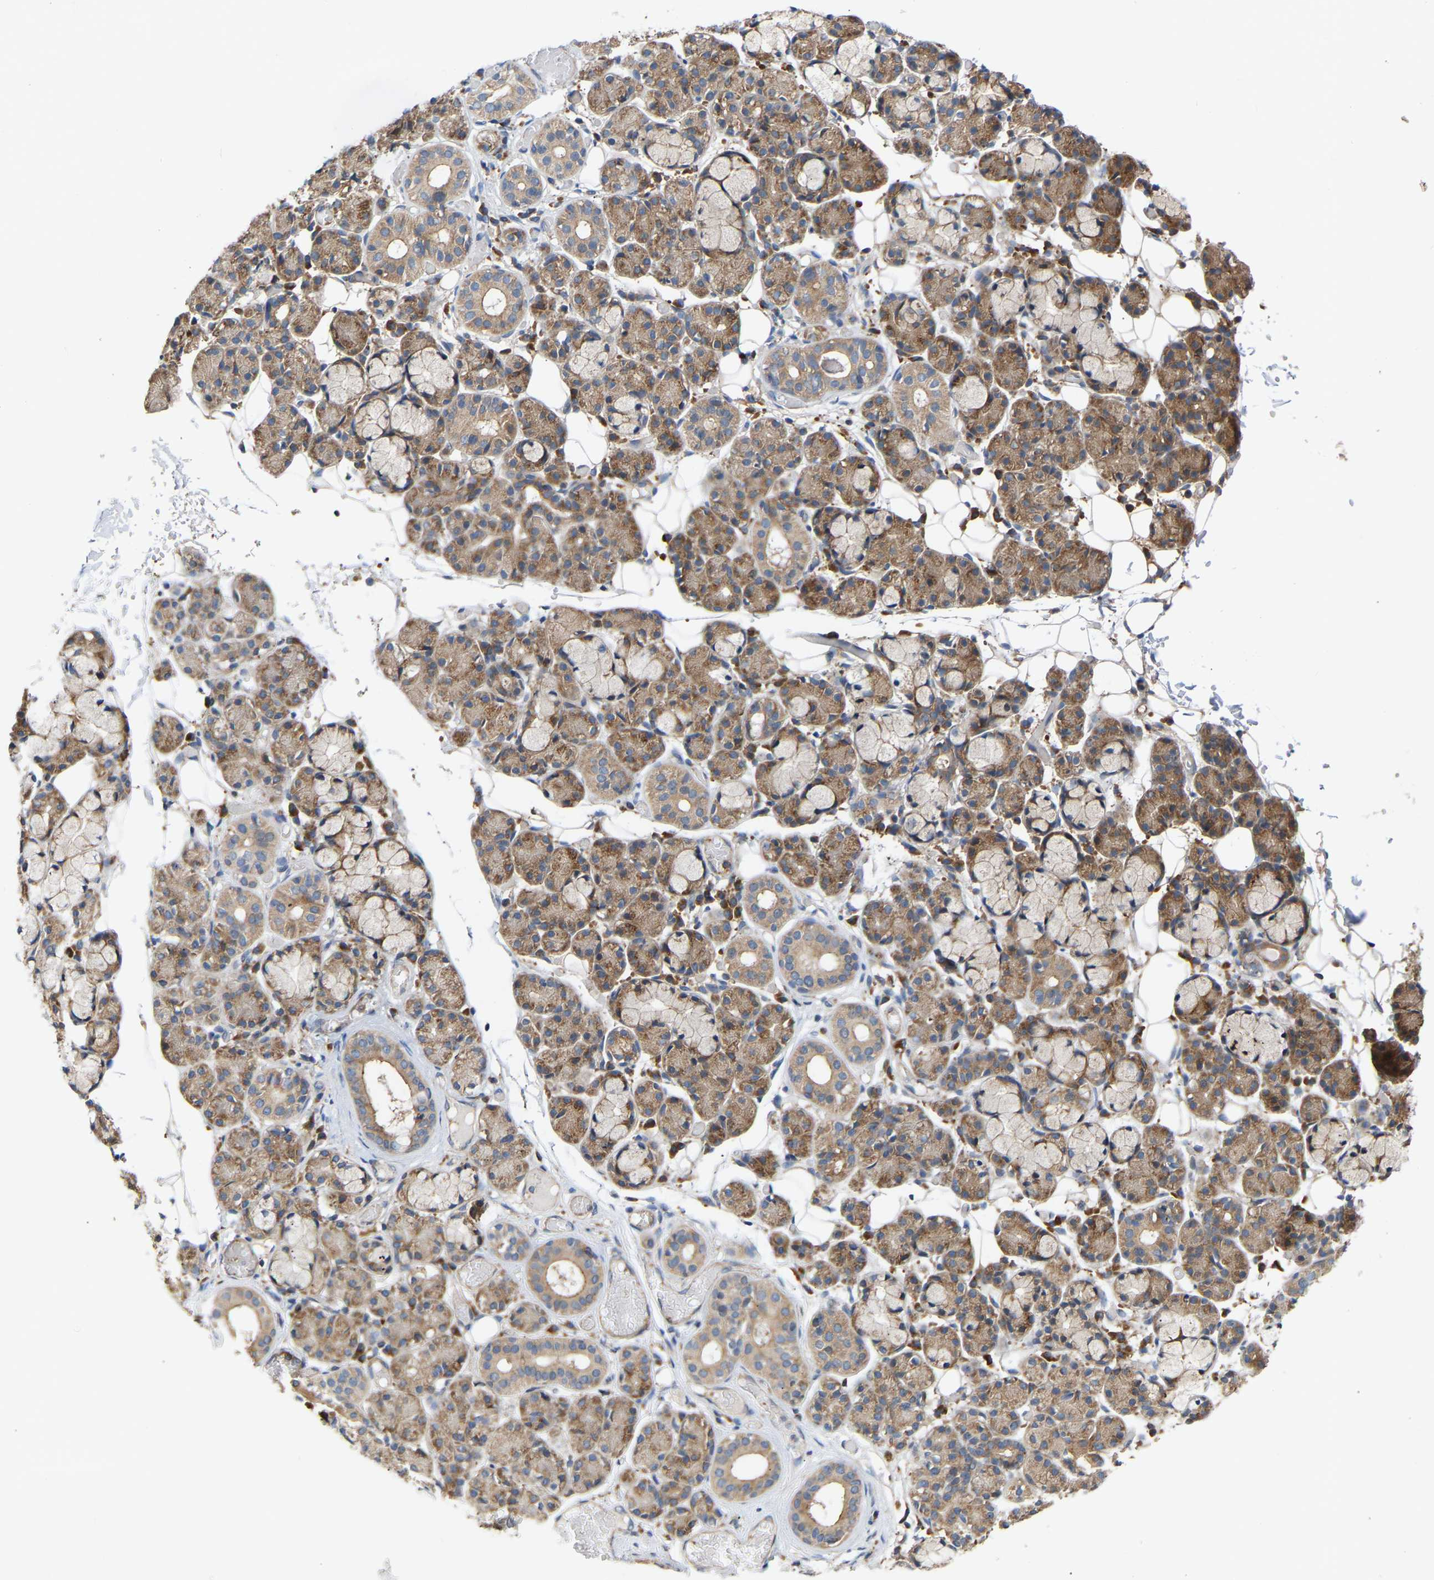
{"staining": {"intensity": "moderate", "quantity": ">75%", "location": "cytoplasmic/membranous"}, "tissue": "salivary gland", "cell_type": "Glandular cells", "image_type": "normal", "snomed": [{"axis": "morphology", "description": "Normal tissue, NOS"}, {"axis": "topography", "description": "Salivary gland"}], "caption": "This is an image of immunohistochemistry (IHC) staining of benign salivary gland, which shows moderate staining in the cytoplasmic/membranous of glandular cells.", "gene": "GCN1", "patient": {"sex": "male", "age": 63}}